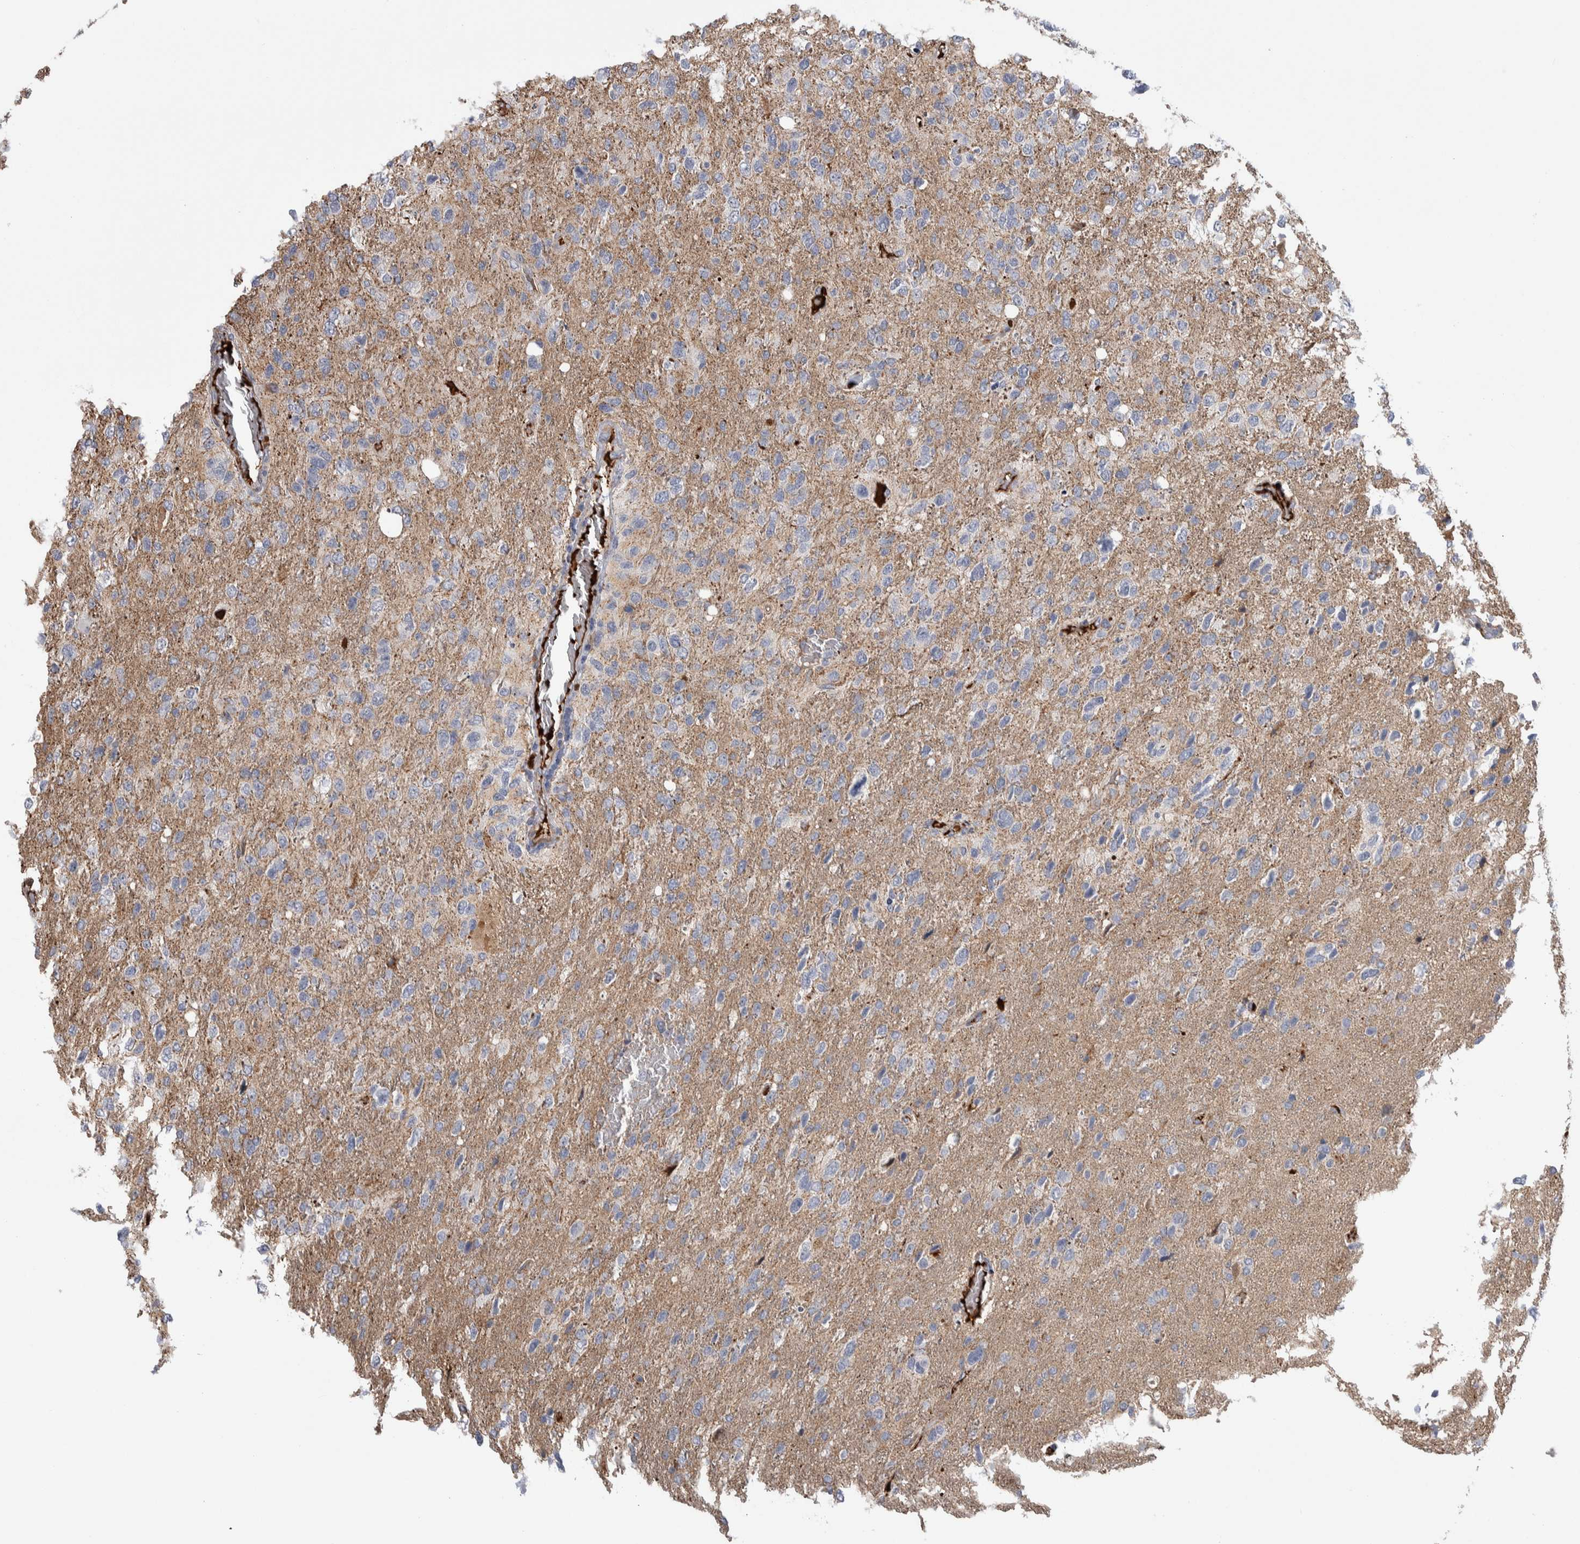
{"staining": {"intensity": "negative", "quantity": "none", "location": "none"}, "tissue": "glioma", "cell_type": "Tumor cells", "image_type": "cancer", "snomed": [{"axis": "morphology", "description": "Glioma, malignant, High grade"}, {"axis": "topography", "description": "Brain"}], "caption": "This is a micrograph of IHC staining of high-grade glioma (malignant), which shows no expression in tumor cells.", "gene": "PSMG3", "patient": {"sex": "female", "age": 58}}